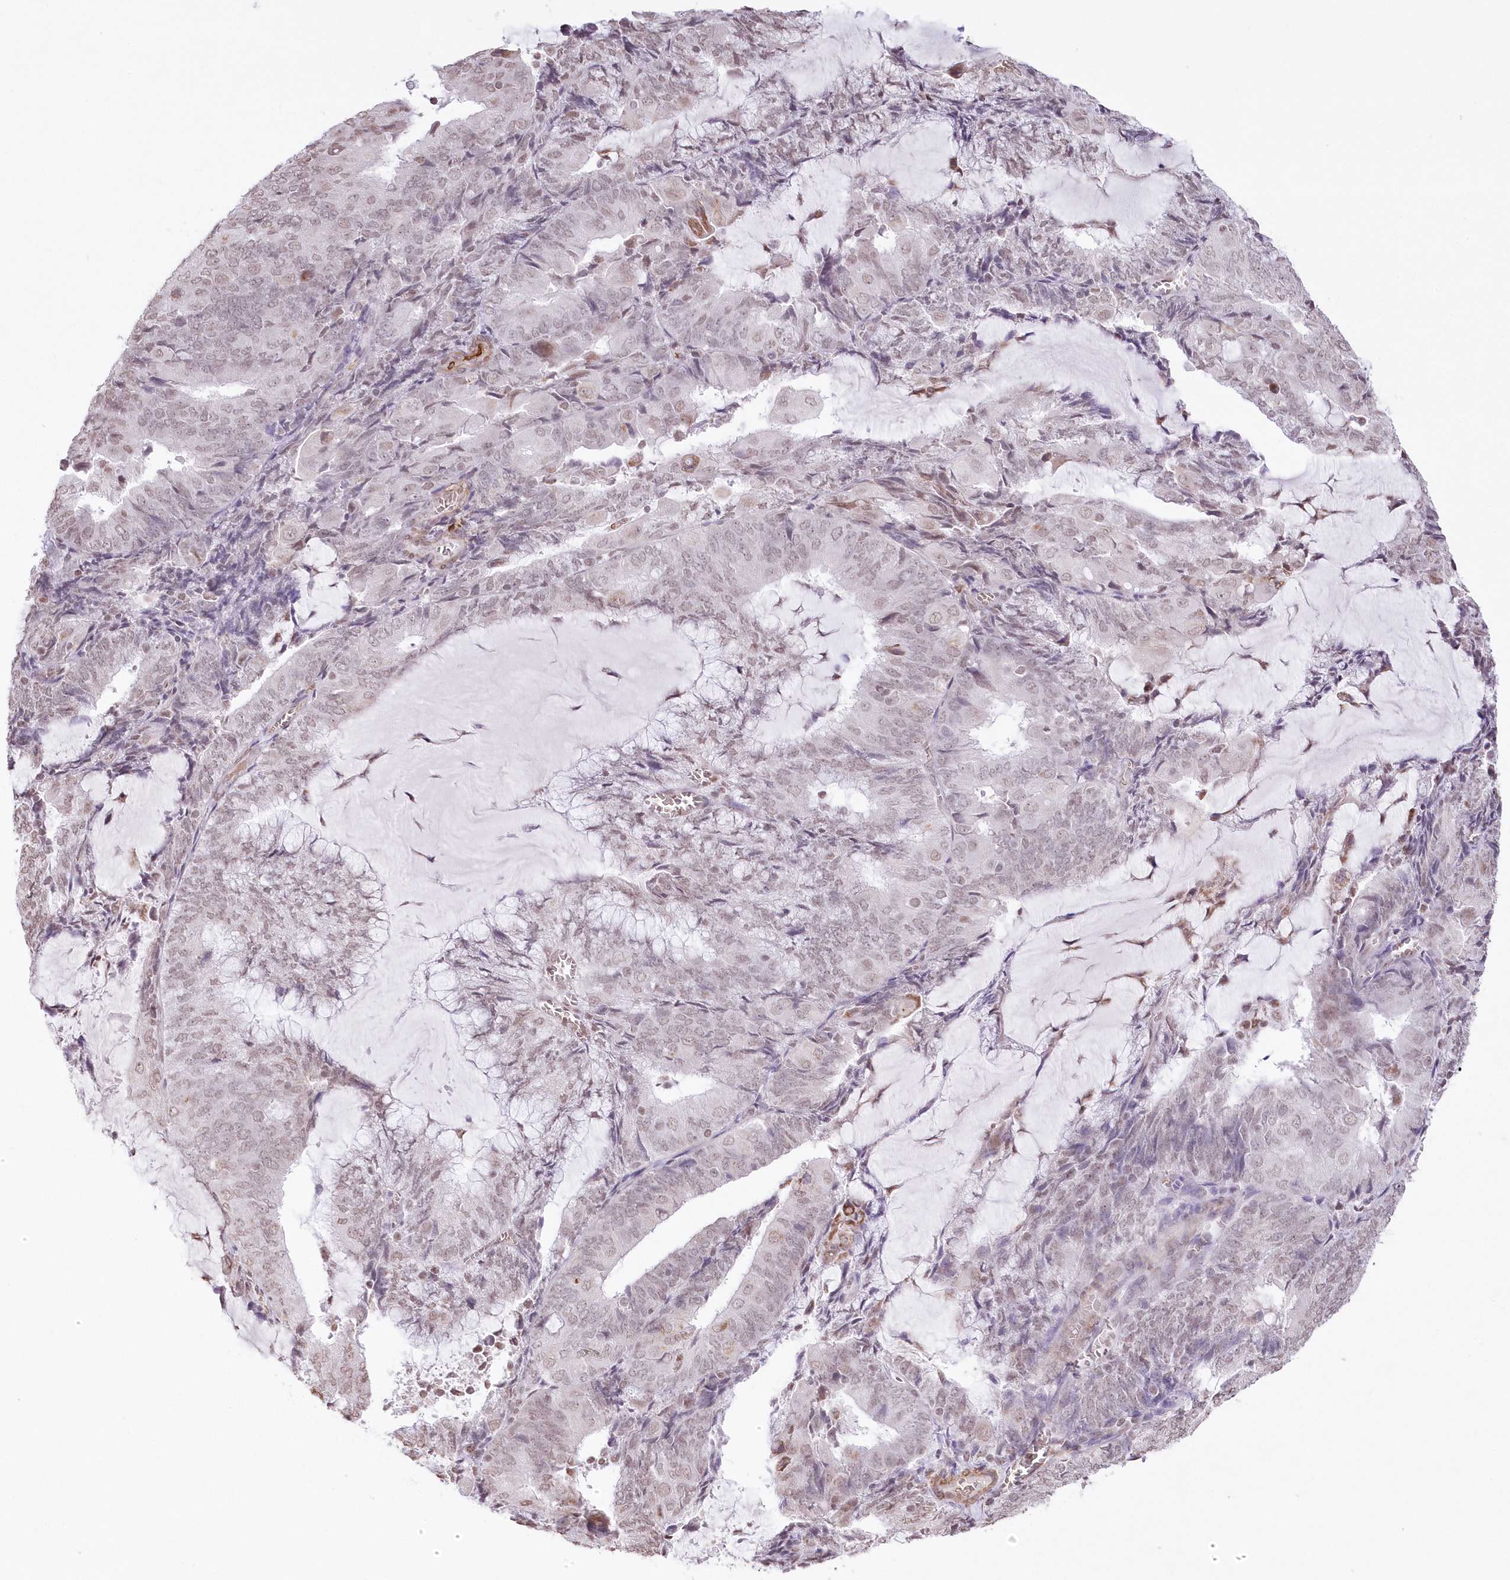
{"staining": {"intensity": "moderate", "quantity": "<25%", "location": "cytoplasmic/membranous"}, "tissue": "endometrial cancer", "cell_type": "Tumor cells", "image_type": "cancer", "snomed": [{"axis": "morphology", "description": "Adenocarcinoma, NOS"}, {"axis": "topography", "description": "Endometrium"}], "caption": "Tumor cells display moderate cytoplasmic/membranous positivity in about <25% of cells in endometrial cancer.", "gene": "RBM27", "patient": {"sex": "female", "age": 81}}